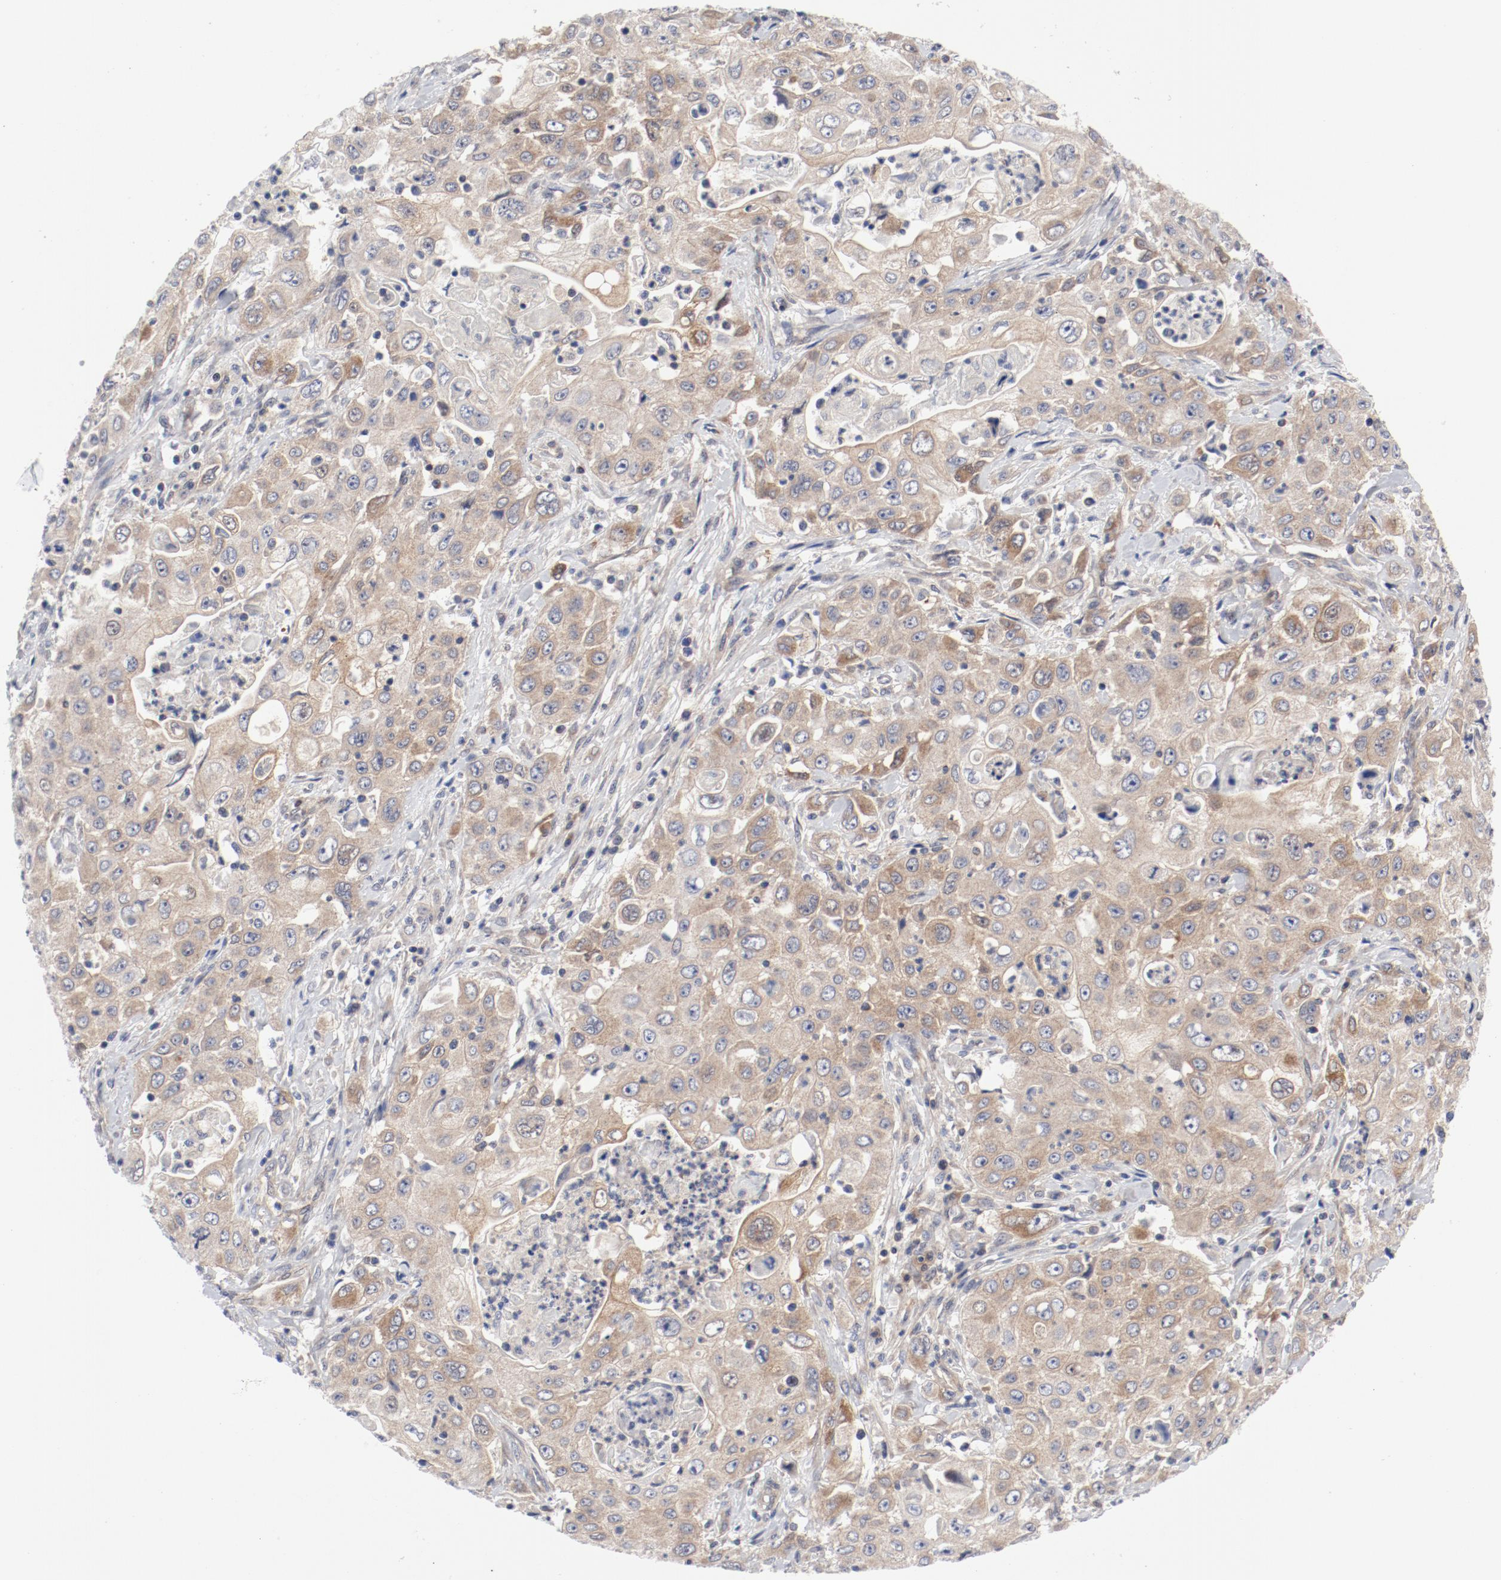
{"staining": {"intensity": "moderate", "quantity": ">75%", "location": "cytoplasmic/membranous"}, "tissue": "pancreatic cancer", "cell_type": "Tumor cells", "image_type": "cancer", "snomed": [{"axis": "morphology", "description": "Adenocarcinoma, NOS"}, {"axis": "topography", "description": "Pancreas"}], "caption": "Immunohistochemistry staining of adenocarcinoma (pancreatic), which displays medium levels of moderate cytoplasmic/membranous positivity in approximately >75% of tumor cells indicating moderate cytoplasmic/membranous protein staining. The staining was performed using DAB (brown) for protein detection and nuclei were counterstained in hematoxylin (blue).", "gene": "BAD", "patient": {"sex": "male", "age": 70}}